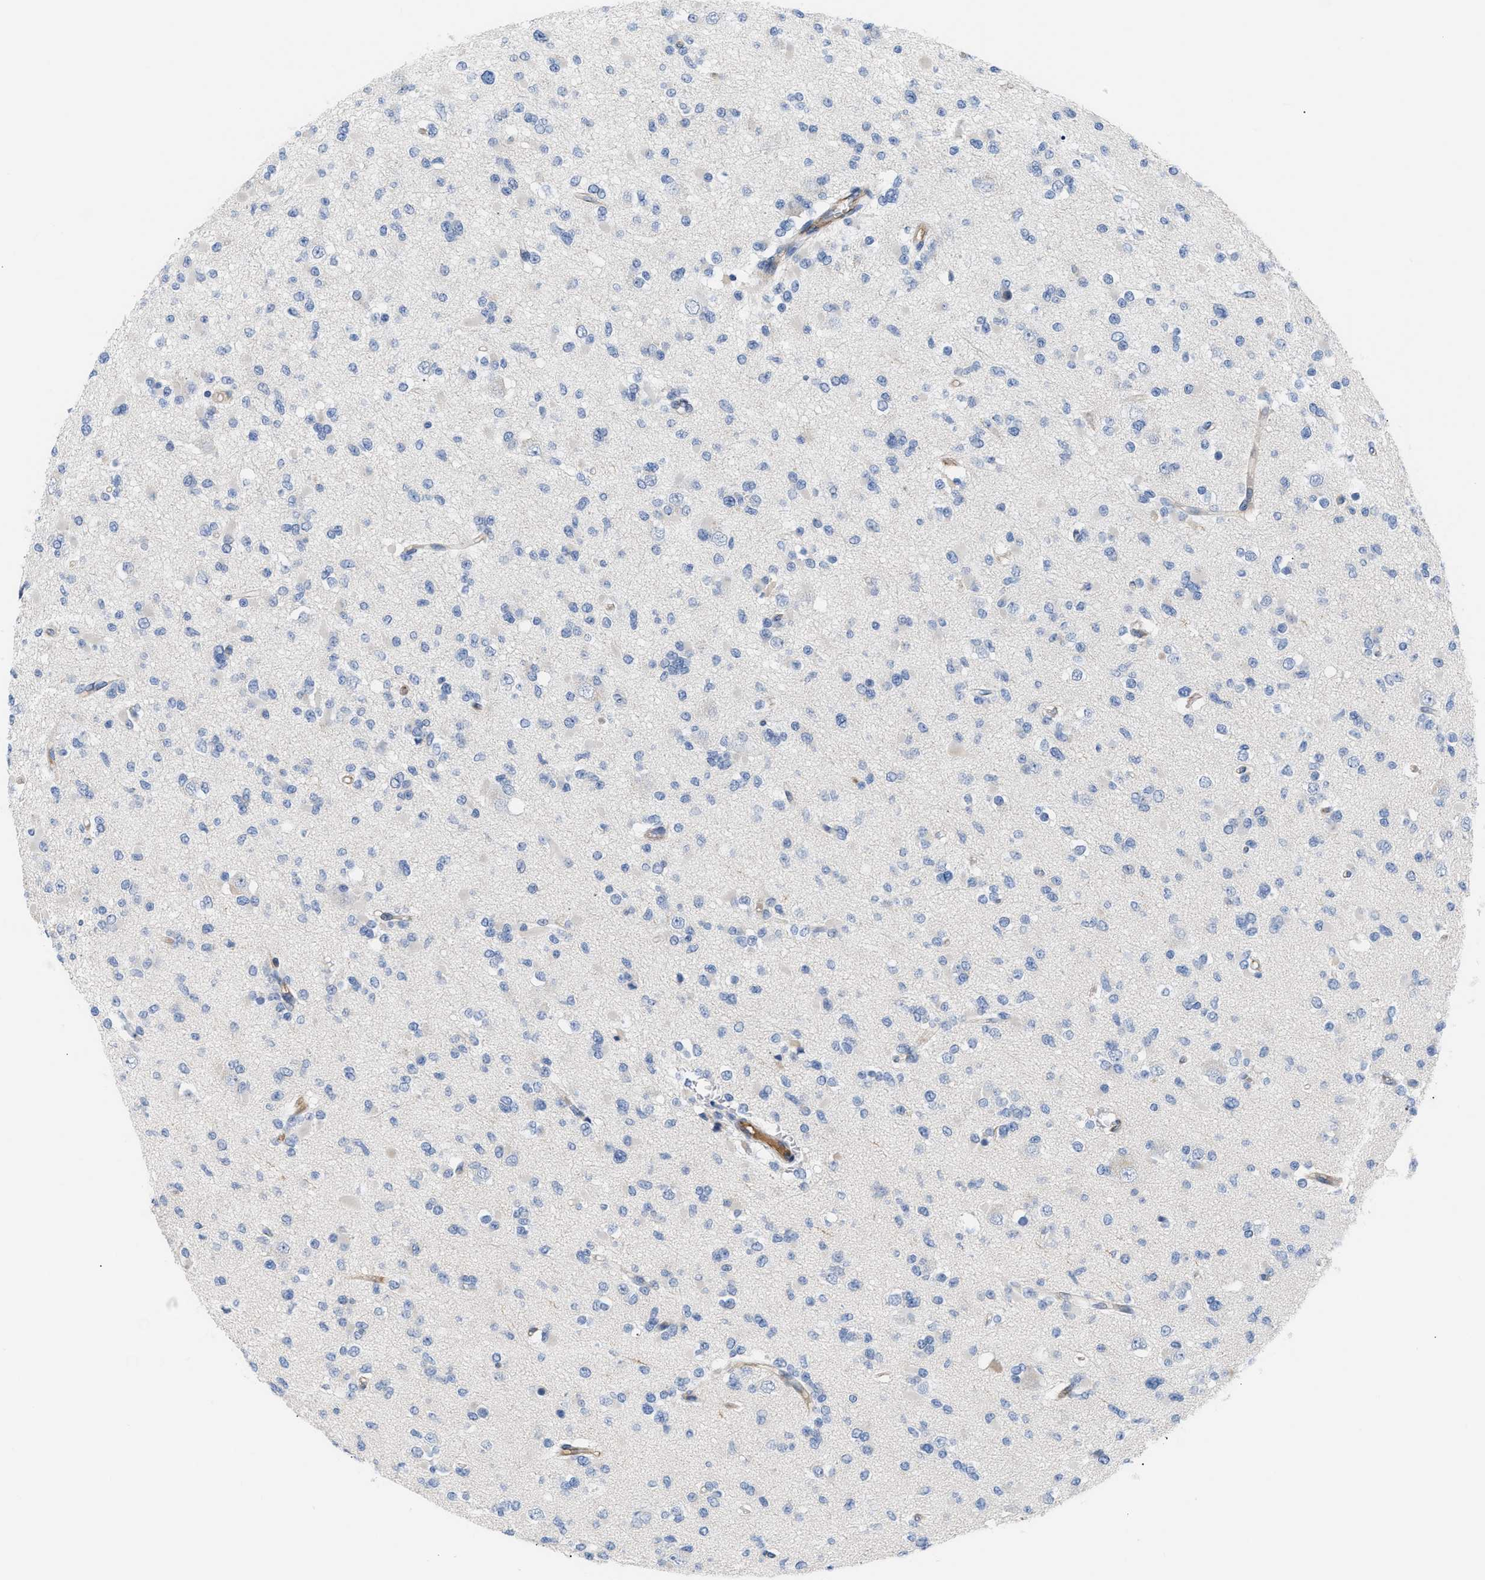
{"staining": {"intensity": "negative", "quantity": "none", "location": "none"}, "tissue": "glioma", "cell_type": "Tumor cells", "image_type": "cancer", "snomed": [{"axis": "morphology", "description": "Glioma, malignant, Low grade"}, {"axis": "topography", "description": "Brain"}], "caption": "An image of malignant low-grade glioma stained for a protein reveals no brown staining in tumor cells. The staining was performed using DAB to visualize the protein expression in brown, while the nuclei were stained in blue with hematoxylin (Magnification: 20x).", "gene": "TFPI", "patient": {"sex": "female", "age": 22}}